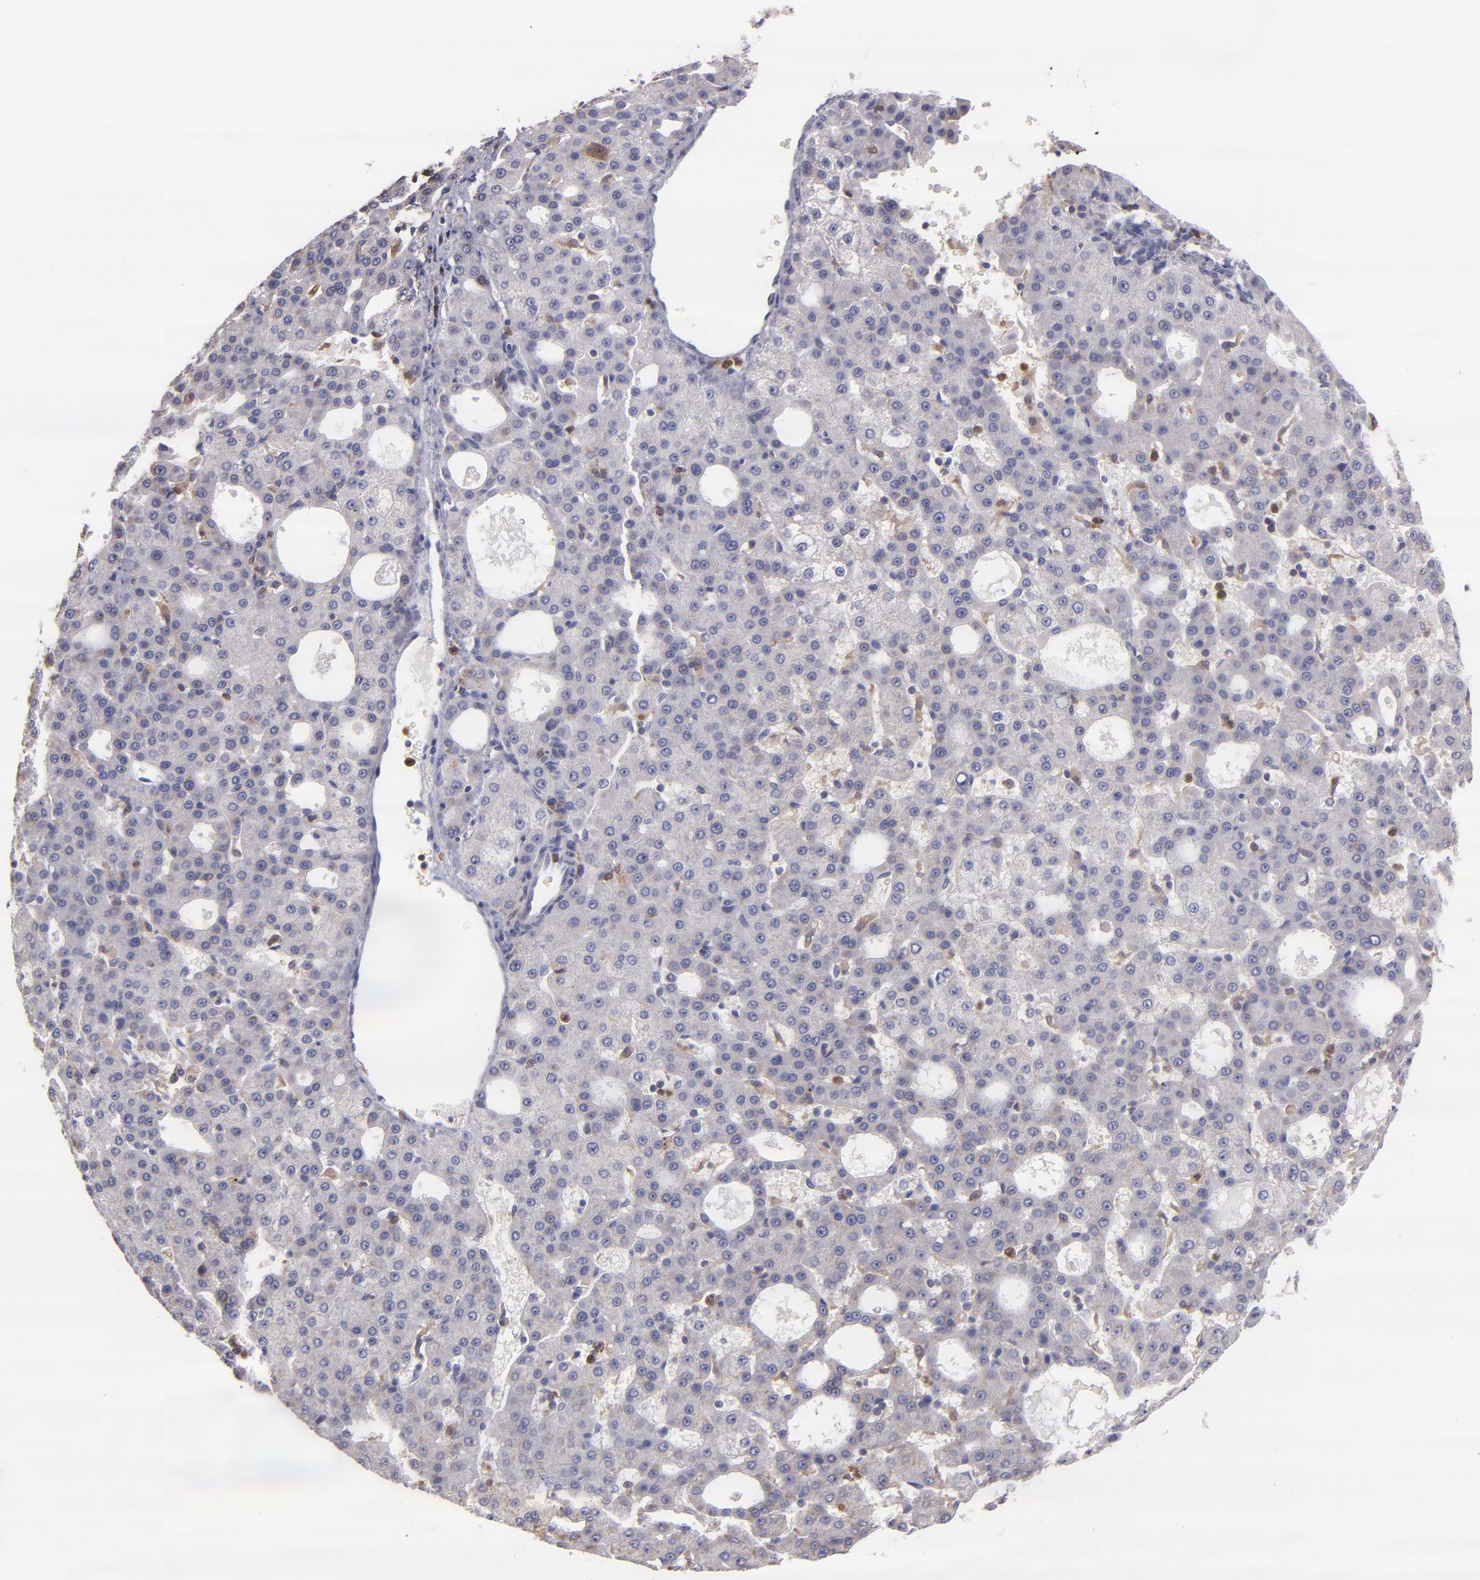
{"staining": {"intensity": "negative", "quantity": "none", "location": "none"}, "tissue": "liver cancer", "cell_type": "Tumor cells", "image_type": "cancer", "snomed": [{"axis": "morphology", "description": "Carcinoma, Hepatocellular, NOS"}, {"axis": "topography", "description": "Liver"}], "caption": "DAB (3,3'-diaminobenzidine) immunohistochemical staining of human liver hepatocellular carcinoma exhibits no significant expression in tumor cells.", "gene": "PRKCD", "patient": {"sex": "male", "age": 47}}